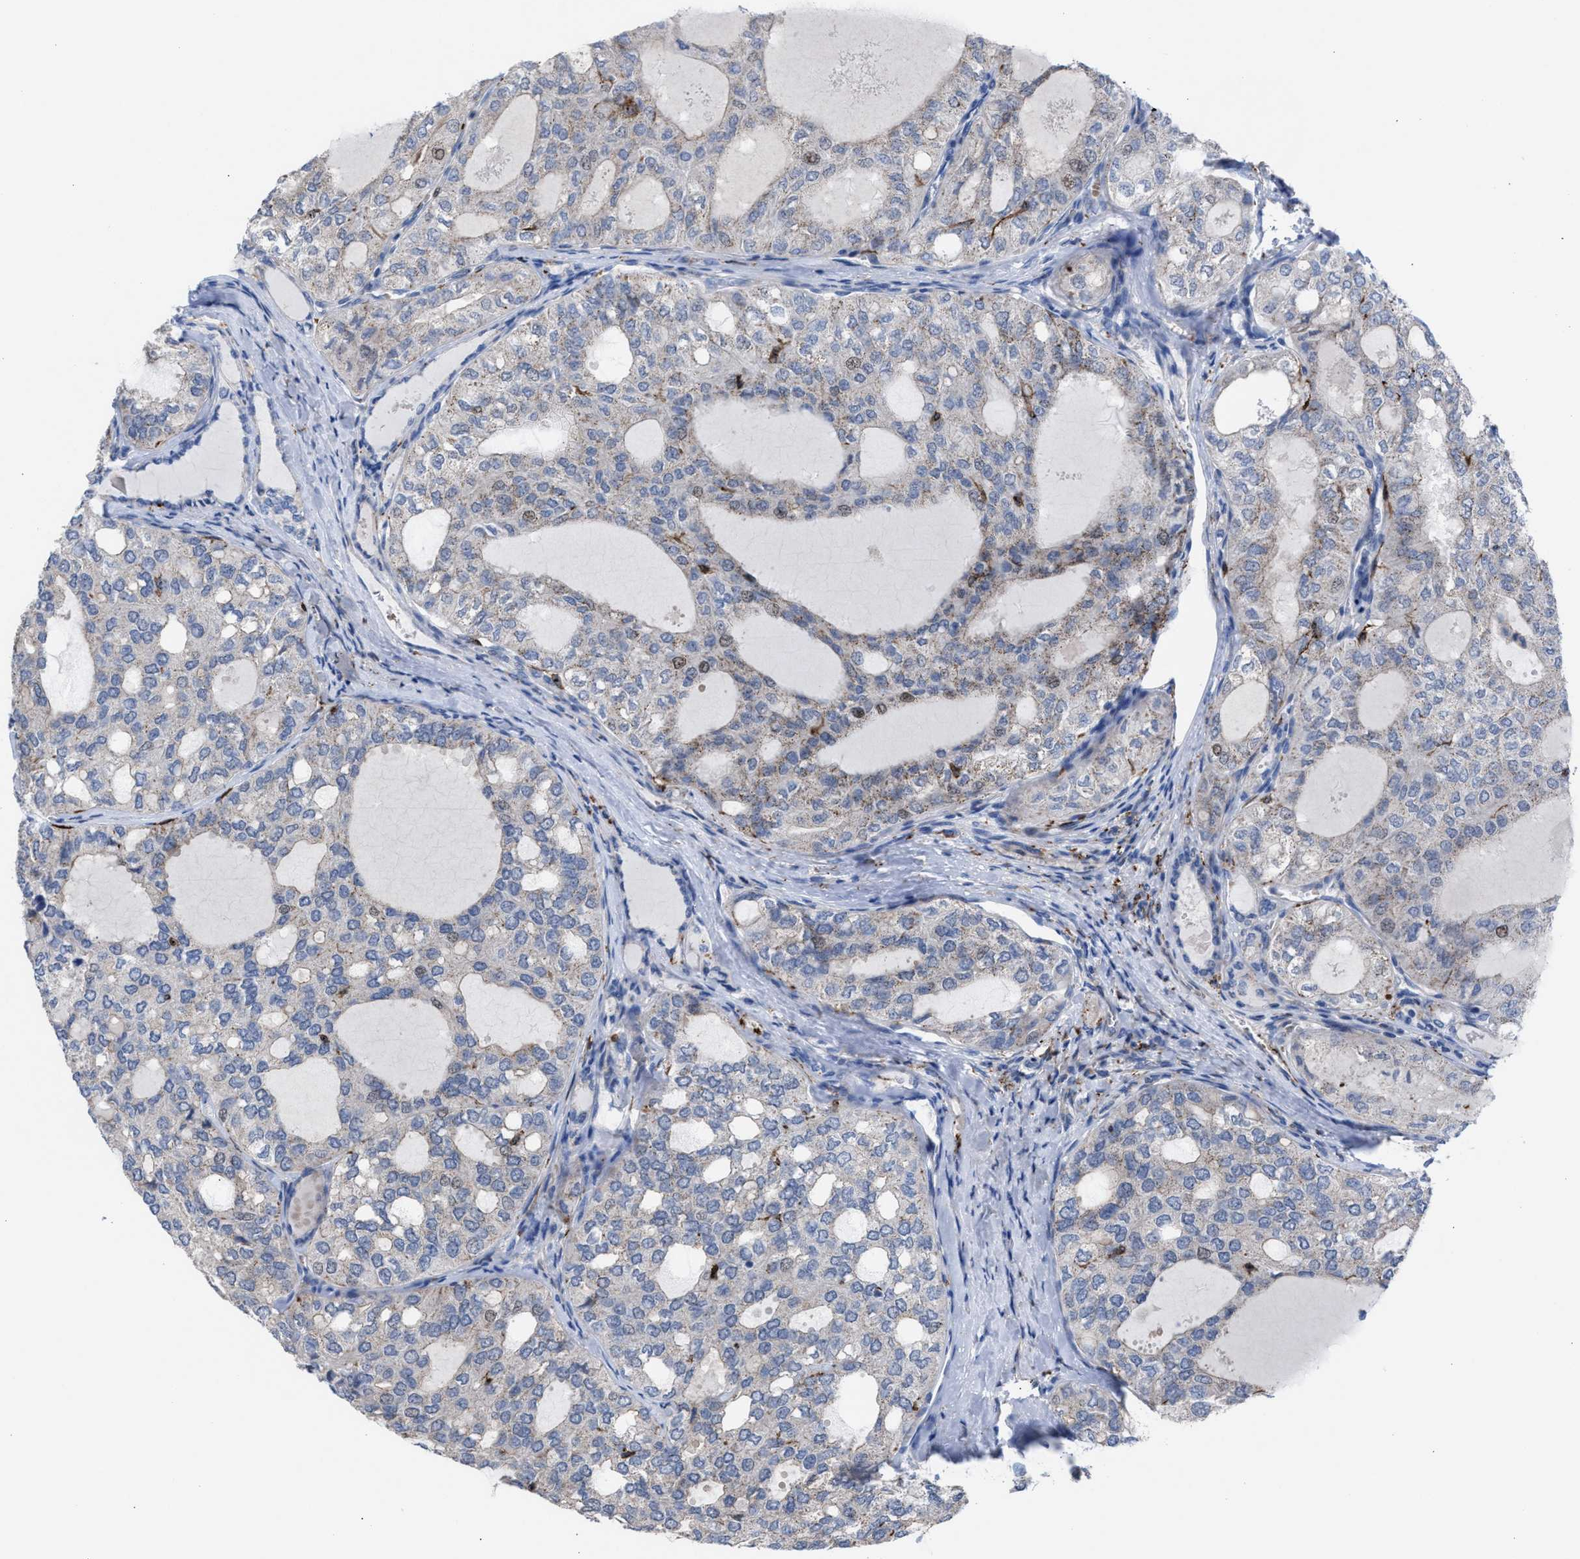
{"staining": {"intensity": "weak", "quantity": "<25%", "location": "cytoplasmic/membranous"}, "tissue": "thyroid cancer", "cell_type": "Tumor cells", "image_type": "cancer", "snomed": [{"axis": "morphology", "description": "Follicular adenoma carcinoma, NOS"}, {"axis": "topography", "description": "Thyroid gland"}], "caption": "IHC of thyroid cancer (follicular adenoma carcinoma) shows no positivity in tumor cells. (DAB immunohistochemistry with hematoxylin counter stain).", "gene": "SLC47A1", "patient": {"sex": "male", "age": 75}}